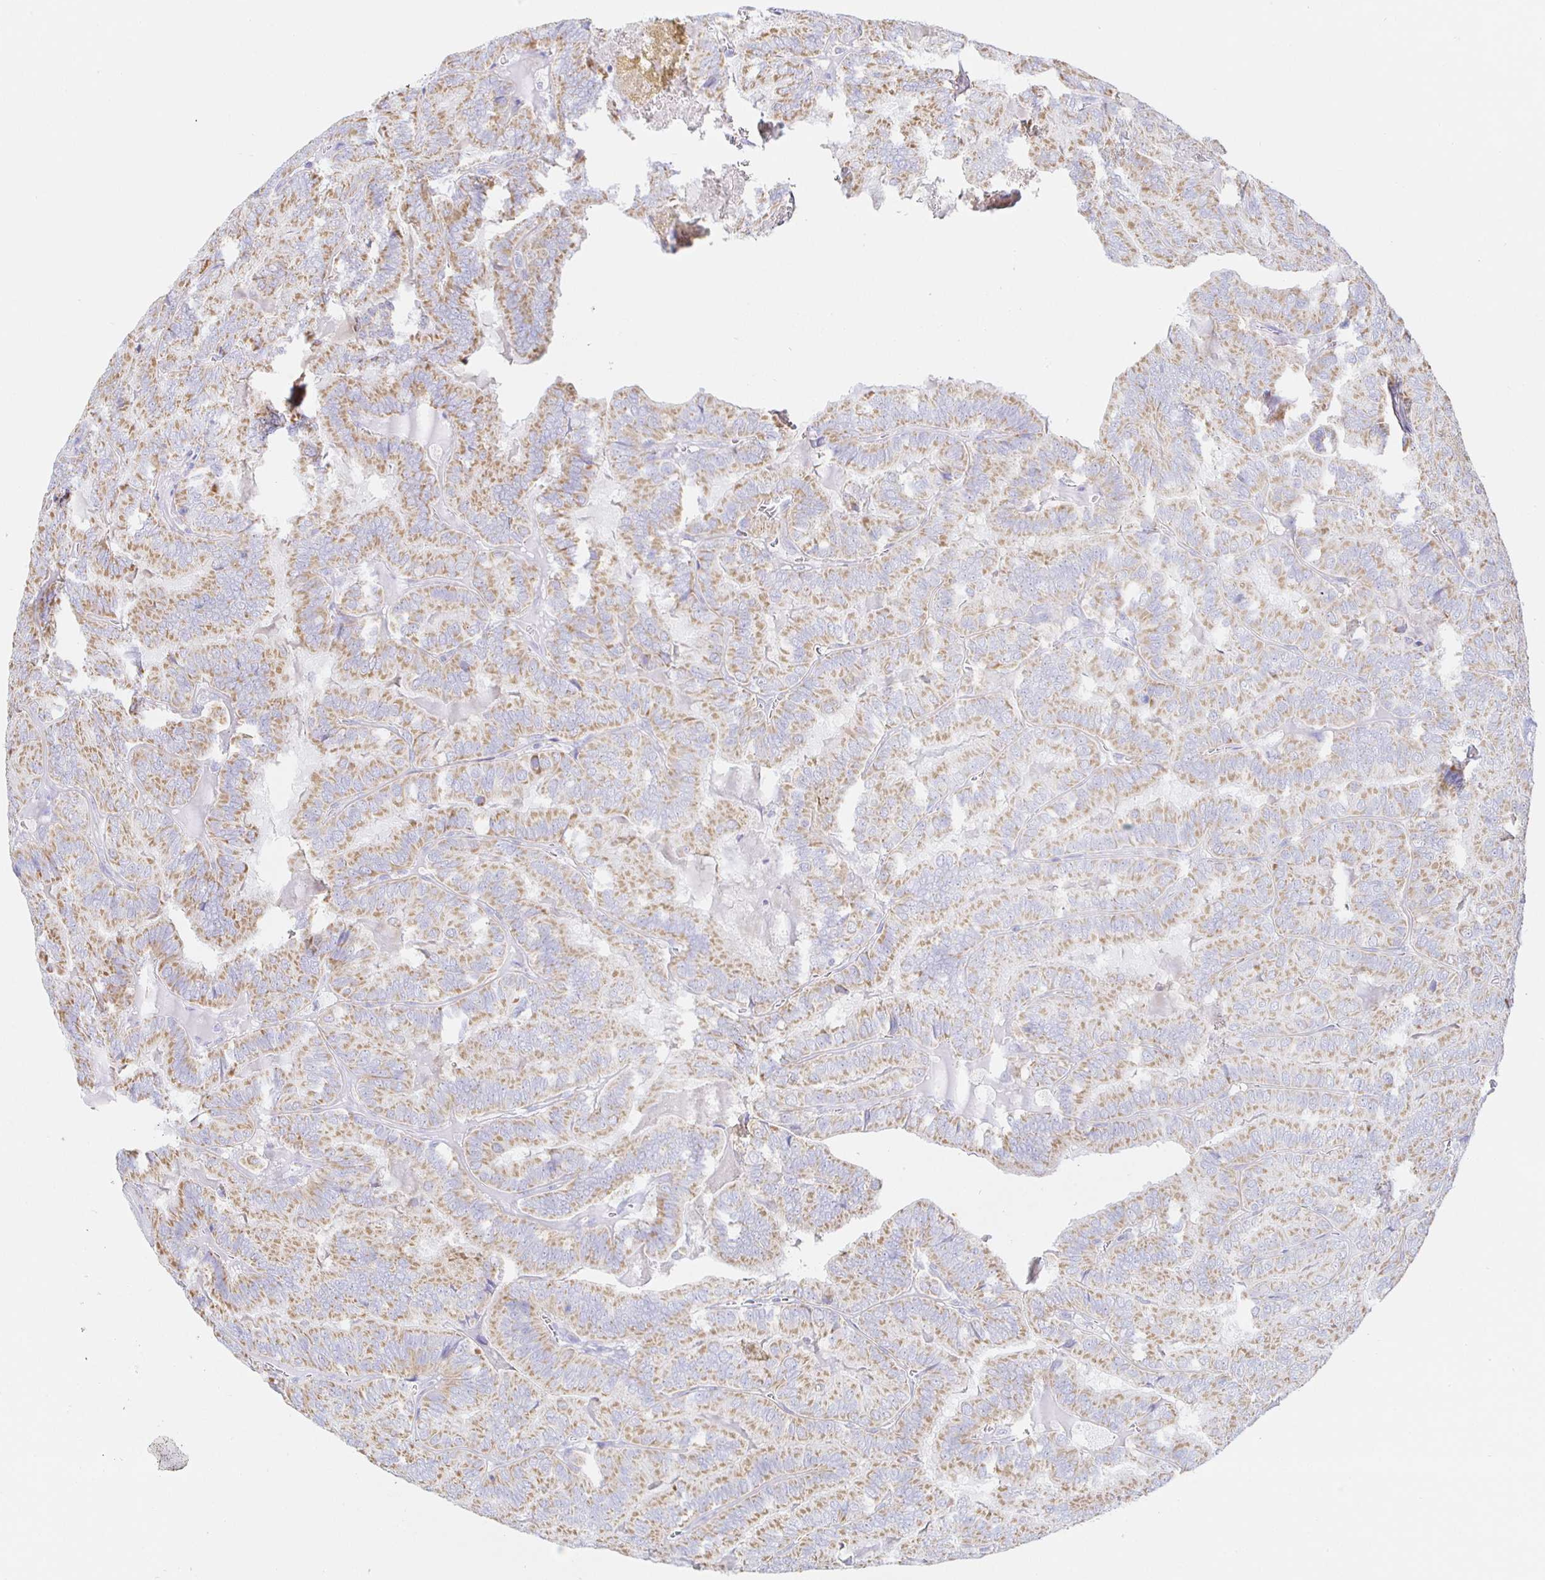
{"staining": {"intensity": "moderate", "quantity": ">75%", "location": "cytoplasmic/membranous"}, "tissue": "thyroid cancer", "cell_type": "Tumor cells", "image_type": "cancer", "snomed": [{"axis": "morphology", "description": "Papillary adenocarcinoma, NOS"}, {"axis": "topography", "description": "Thyroid gland"}], "caption": "Protein expression analysis of papillary adenocarcinoma (thyroid) exhibits moderate cytoplasmic/membranous staining in about >75% of tumor cells.", "gene": "SYNGR4", "patient": {"sex": "female", "age": 75}}